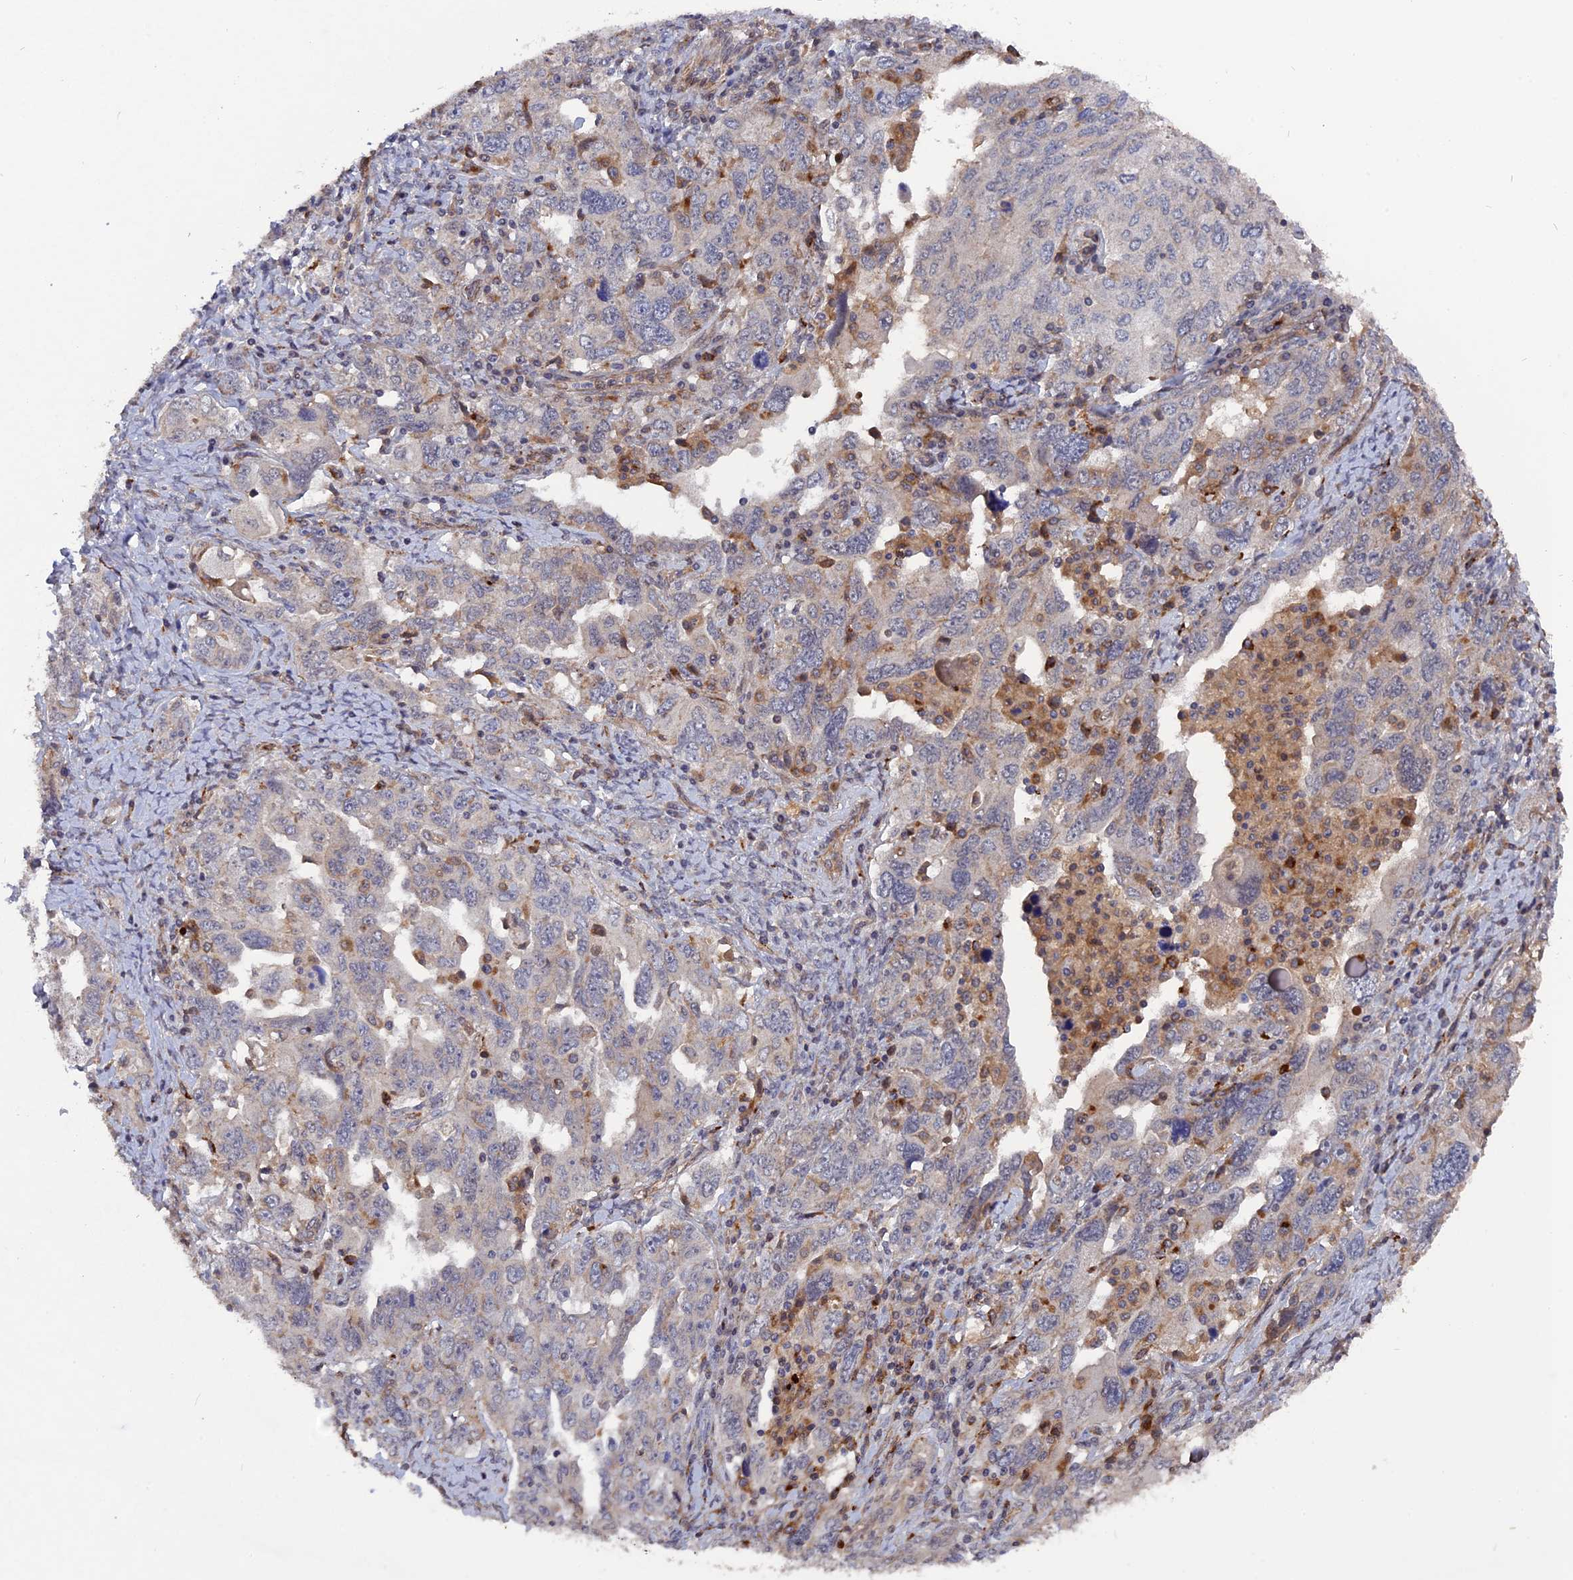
{"staining": {"intensity": "negative", "quantity": "none", "location": "none"}, "tissue": "ovarian cancer", "cell_type": "Tumor cells", "image_type": "cancer", "snomed": [{"axis": "morphology", "description": "Carcinoma, endometroid"}, {"axis": "topography", "description": "Ovary"}], "caption": "Protein analysis of ovarian cancer exhibits no significant positivity in tumor cells.", "gene": "NOSIP", "patient": {"sex": "female", "age": 62}}